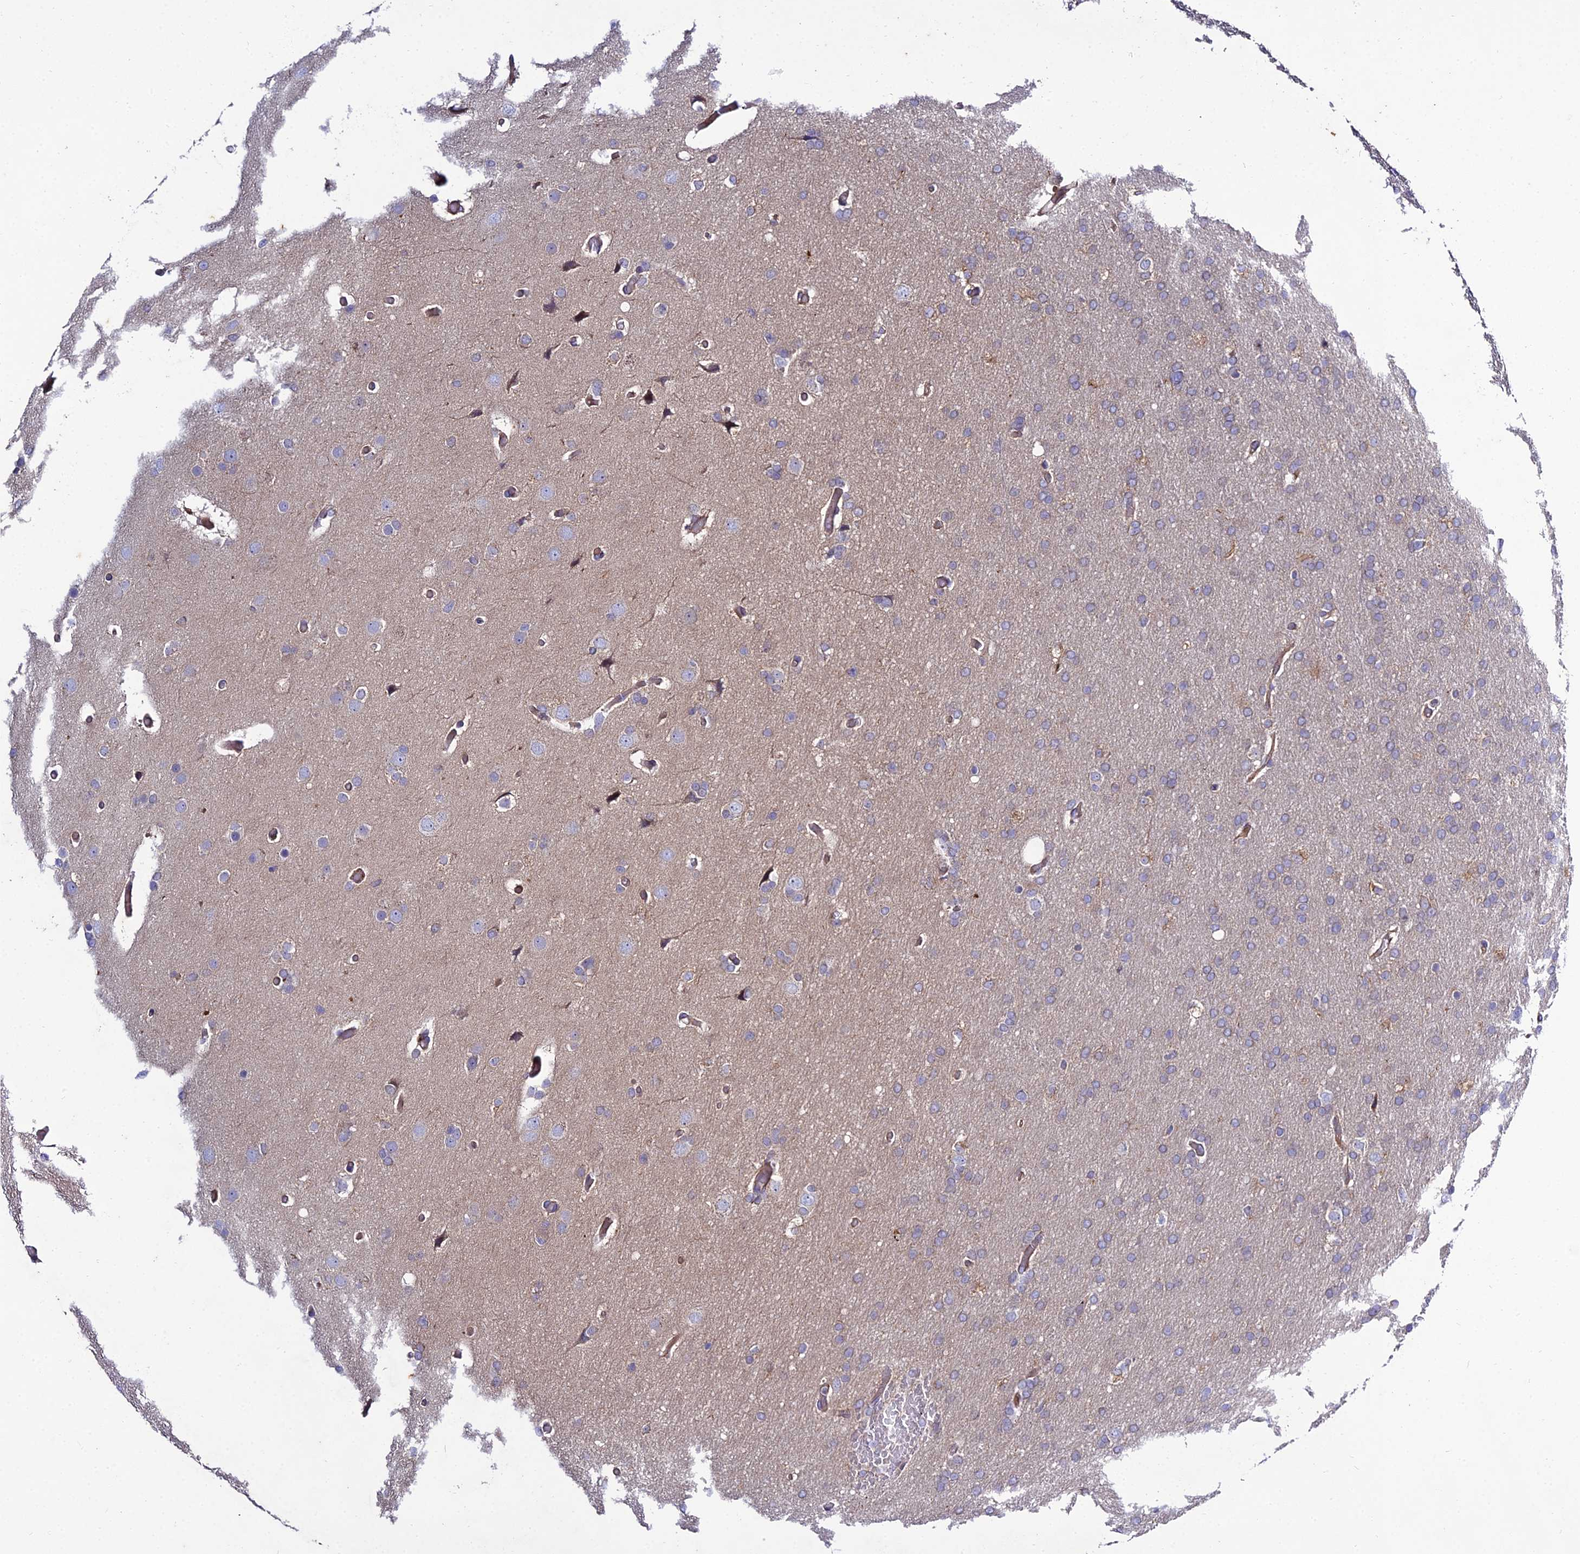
{"staining": {"intensity": "weak", "quantity": "<25%", "location": "cytoplasmic/membranous"}, "tissue": "glioma", "cell_type": "Tumor cells", "image_type": "cancer", "snomed": [{"axis": "morphology", "description": "Glioma, malignant, High grade"}, {"axis": "topography", "description": "Cerebral cortex"}], "caption": "Tumor cells show no significant positivity in malignant glioma (high-grade).", "gene": "ARL6IP1", "patient": {"sex": "female", "age": 36}}